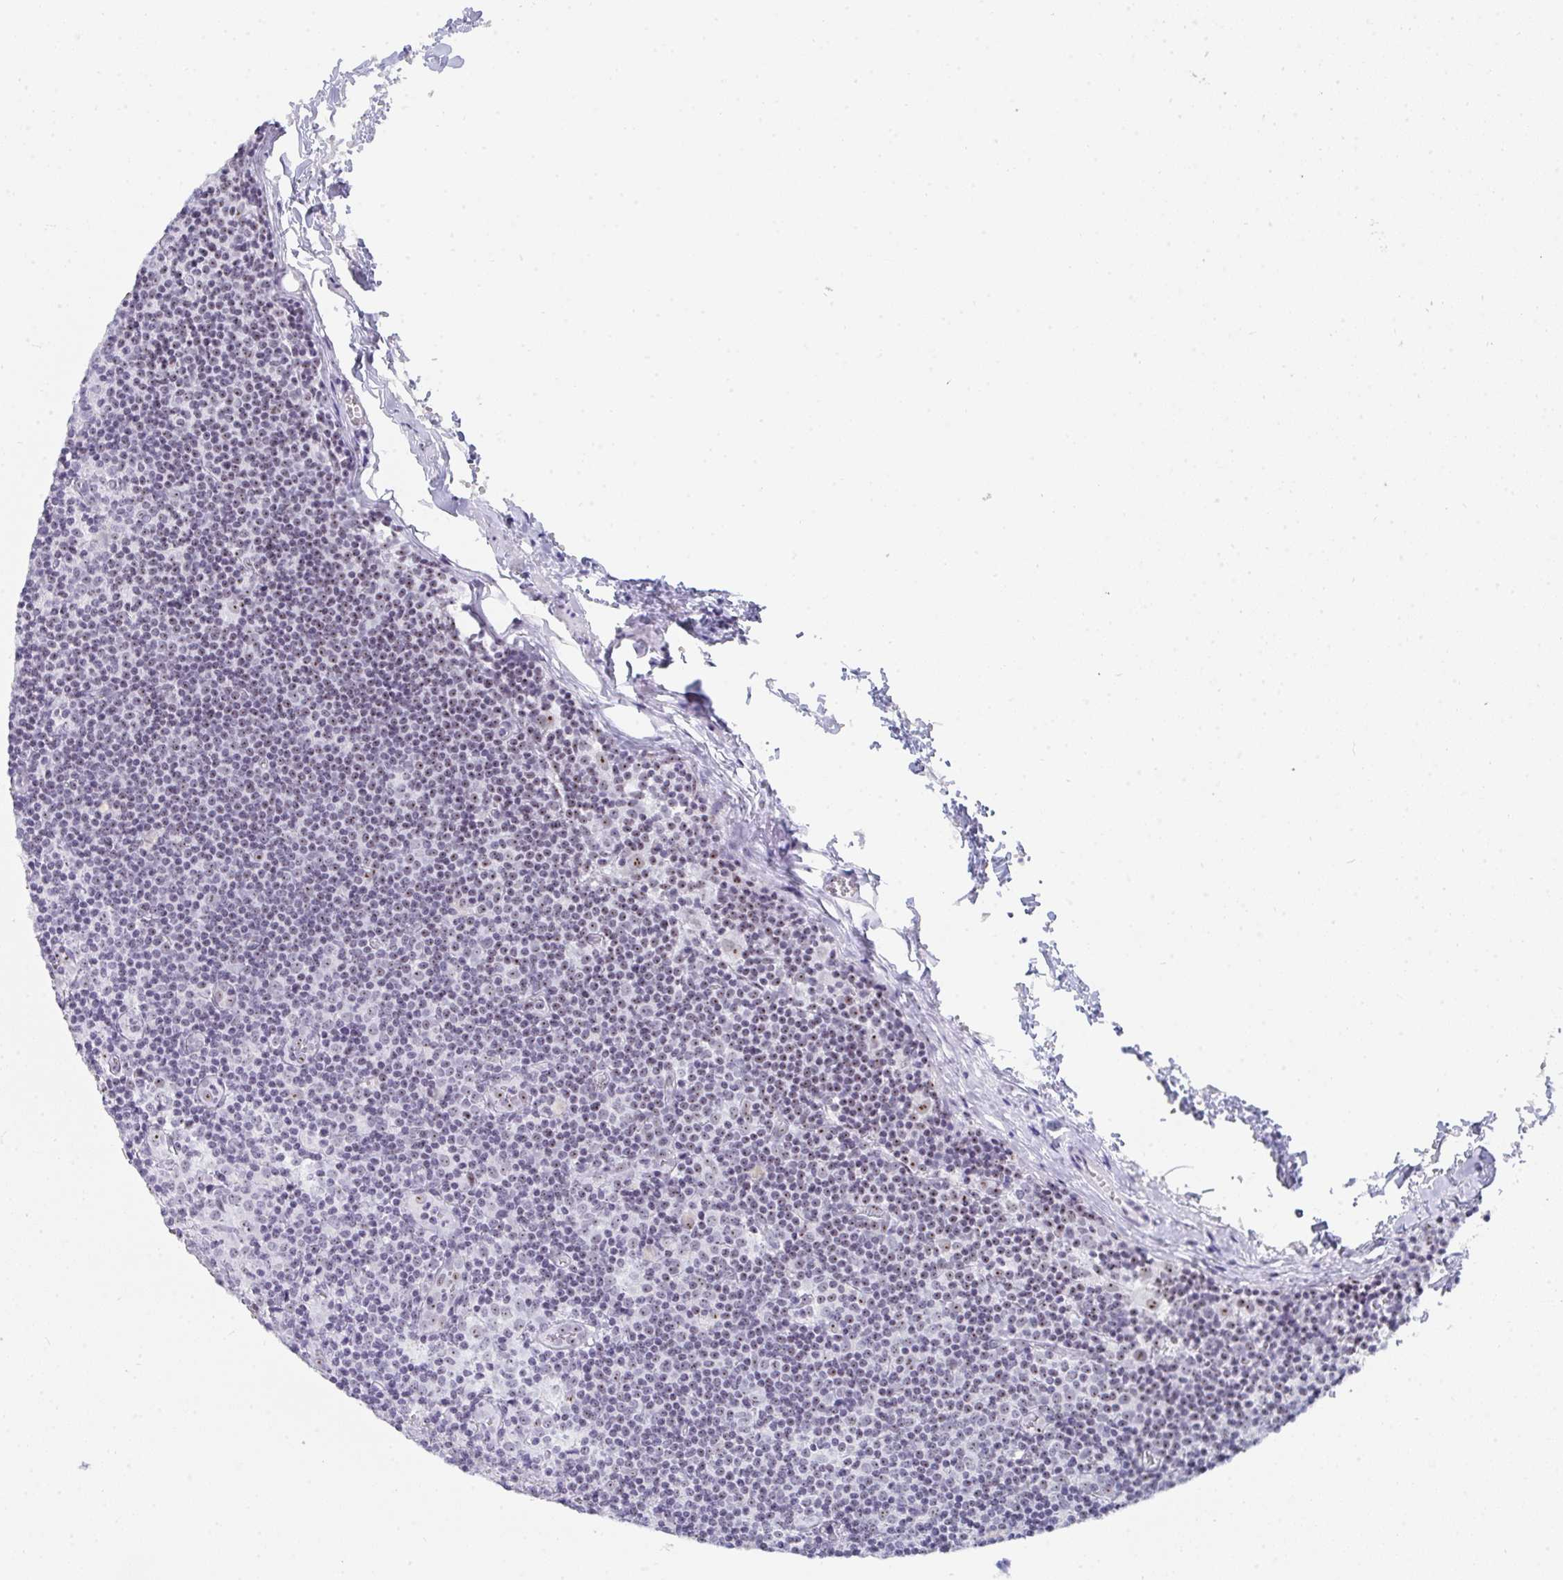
{"staining": {"intensity": "moderate", "quantity": "<25%", "location": "nuclear"}, "tissue": "lymph node", "cell_type": "Germinal center cells", "image_type": "normal", "snomed": [{"axis": "morphology", "description": "Normal tissue, NOS"}, {"axis": "topography", "description": "Lymph node"}], "caption": "Protein analysis of benign lymph node demonstrates moderate nuclear staining in approximately <25% of germinal center cells.", "gene": "NOP10", "patient": {"sex": "female", "age": 45}}